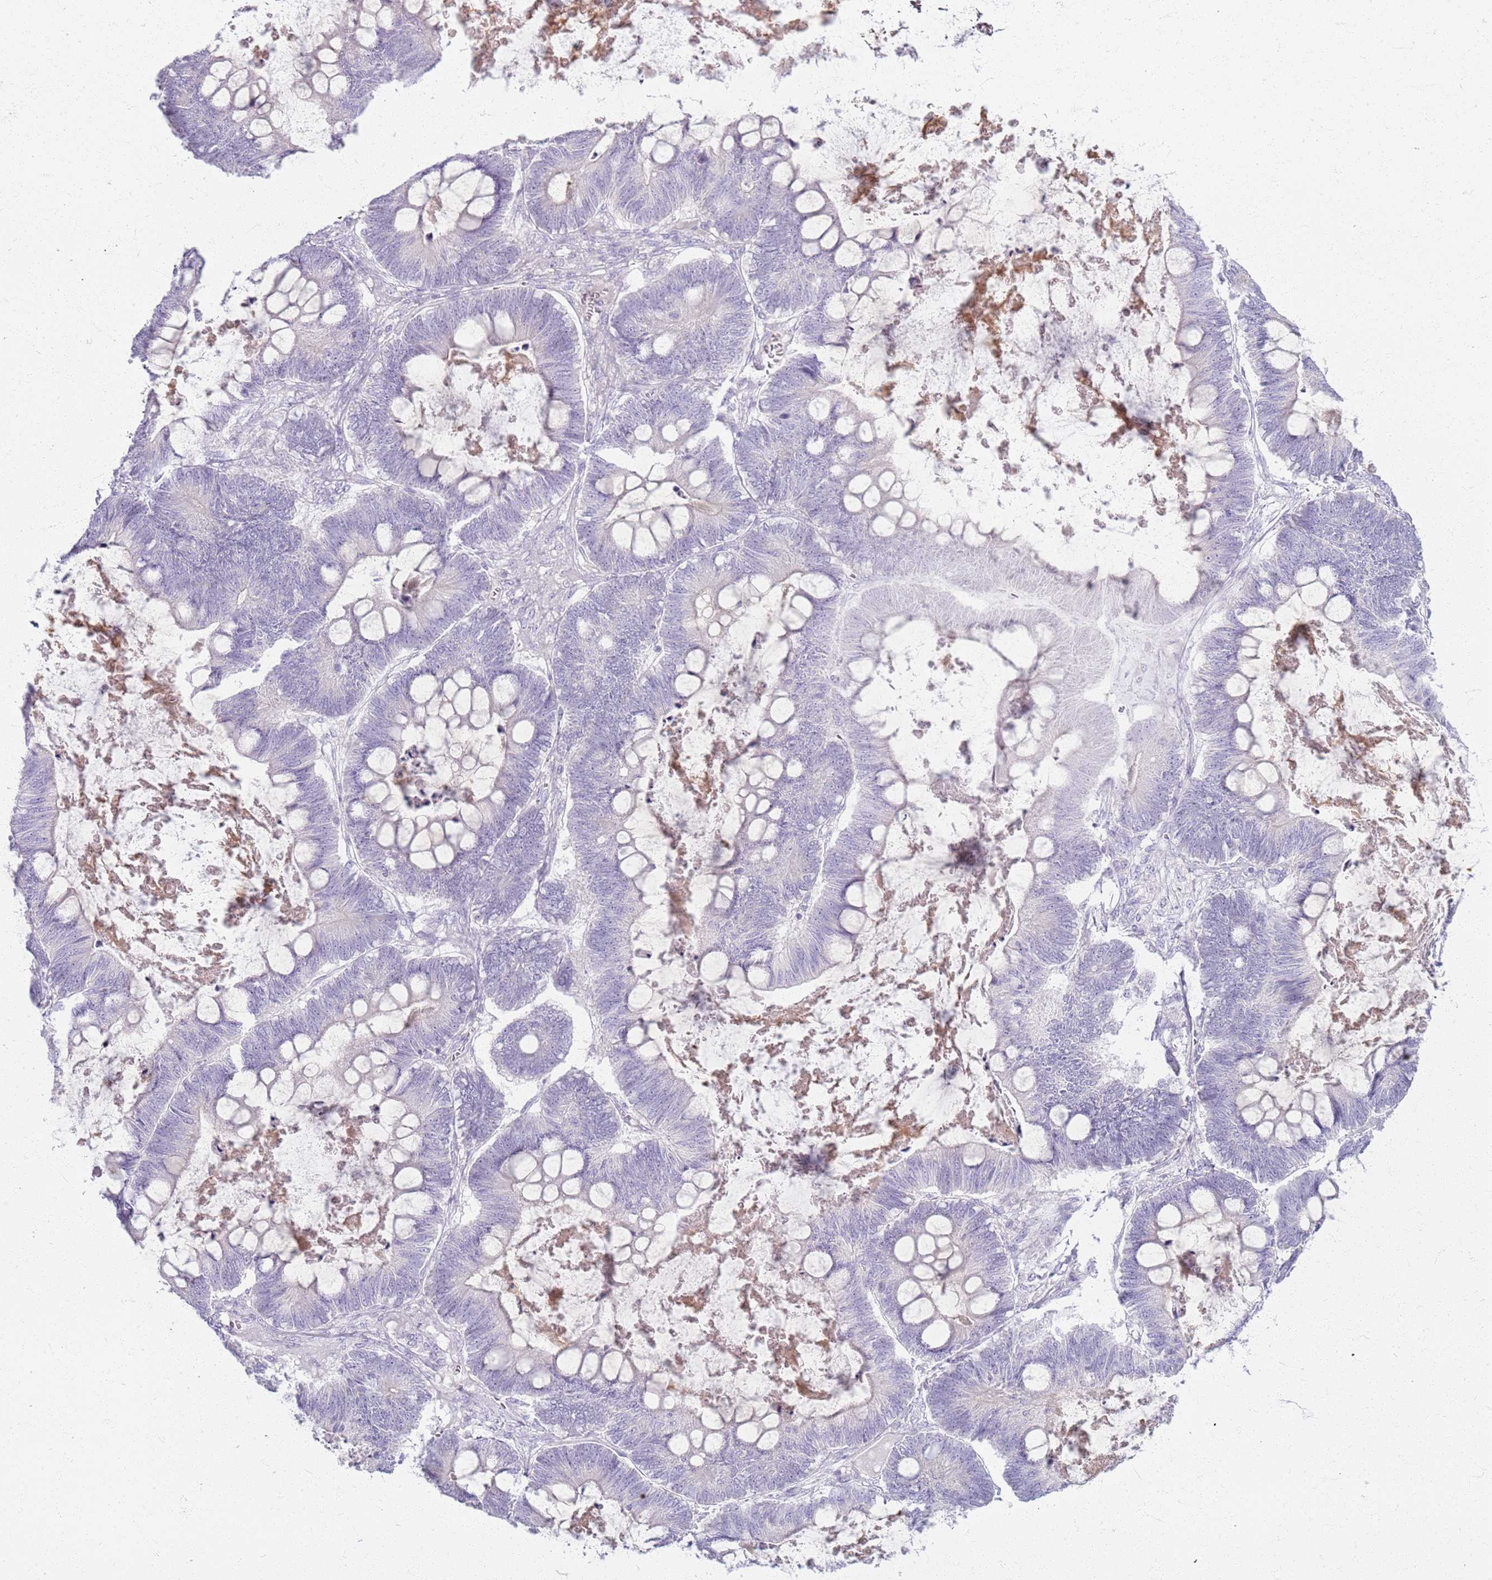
{"staining": {"intensity": "negative", "quantity": "none", "location": "none"}, "tissue": "ovarian cancer", "cell_type": "Tumor cells", "image_type": "cancer", "snomed": [{"axis": "morphology", "description": "Cystadenocarcinoma, mucinous, NOS"}, {"axis": "topography", "description": "Ovary"}], "caption": "Ovarian cancer was stained to show a protein in brown. There is no significant expression in tumor cells.", "gene": "CSRP3", "patient": {"sex": "female", "age": 61}}